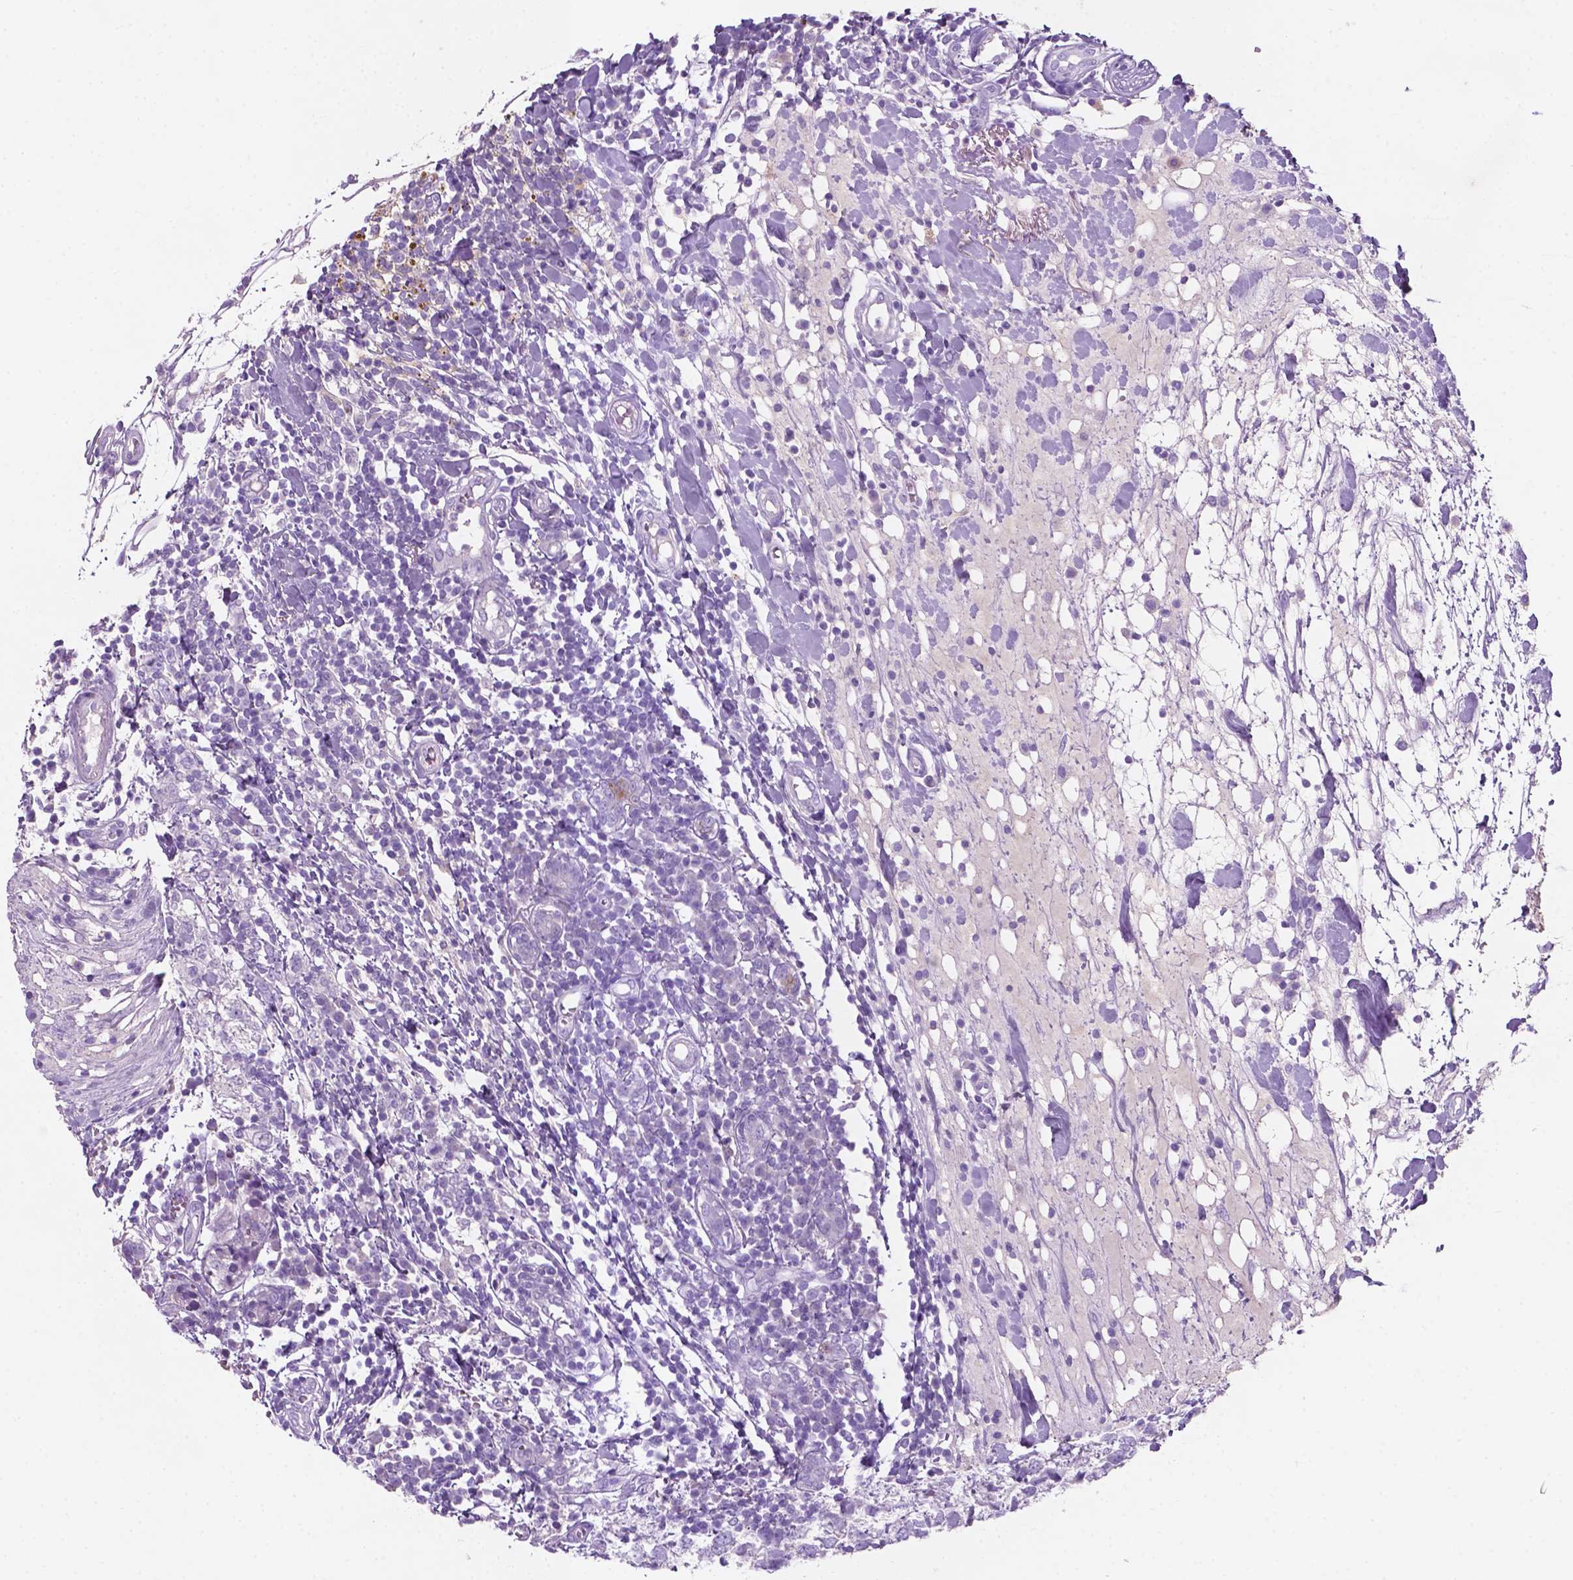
{"staining": {"intensity": "negative", "quantity": "none", "location": "none"}, "tissue": "breast cancer", "cell_type": "Tumor cells", "image_type": "cancer", "snomed": [{"axis": "morphology", "description": "Duct carcinoma"}, {"axis": "topography", "description": "Breast"}], "caption": "Immunohistochemistry image of human breast cancer stained for a protein (brown), which reveals no expression in tumor cells.", "gene": "POU4F1", "patient": {"sex": "female", "age": 30}}